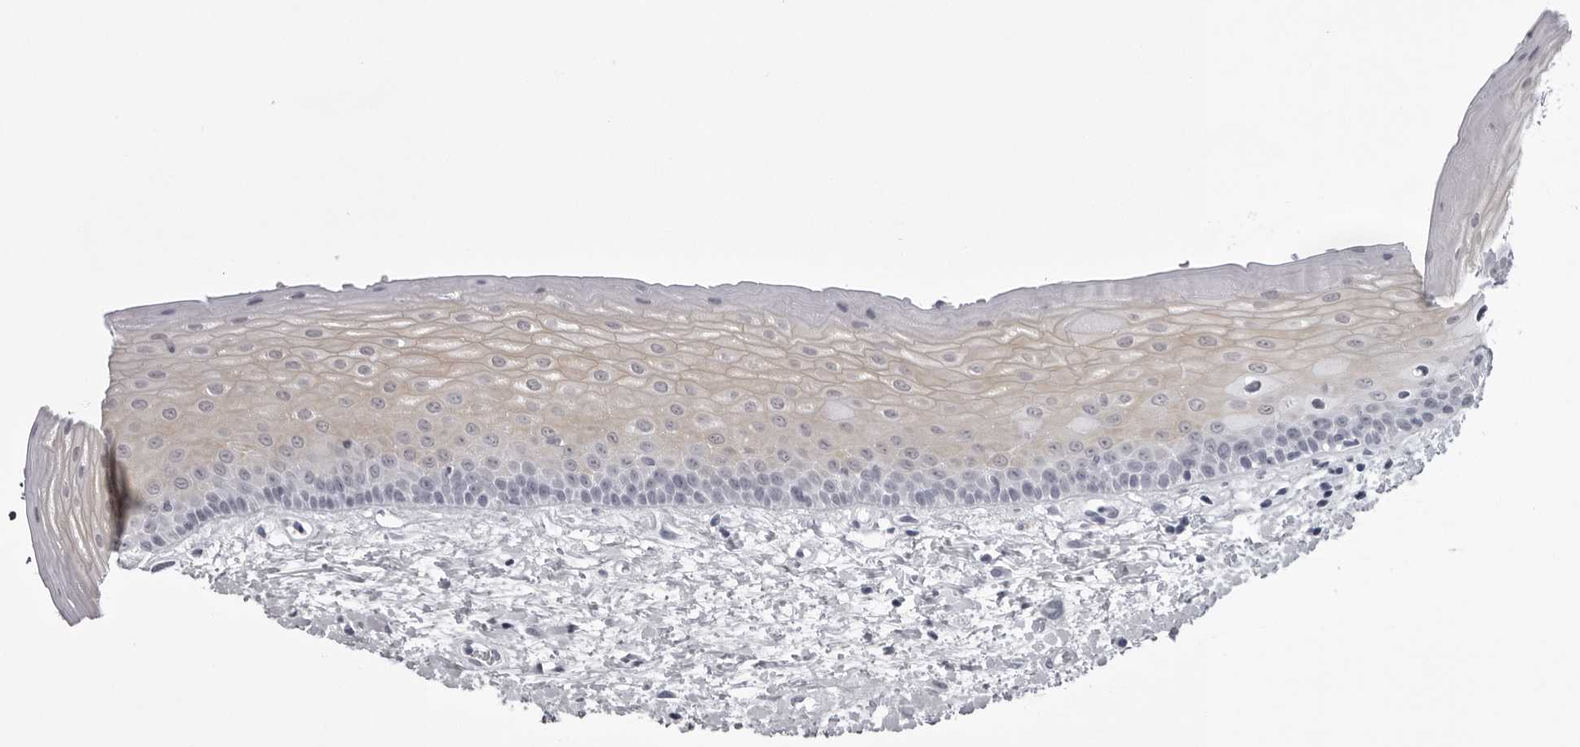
{"staining": {"intensity": "weak", "quantity": "<25%", "location": "cytoplasmic/membranous"}, "tissue": "oral mucosa", "cell_type": "Squamous epithelial cells", "image_type": "normal", "snomed": [{"axis": "morphology", "description": "Normal tissue, NOS"}, {"axis": "topography", "description": "Oral tissue"}], "caption": "Oral mucosa was stained to show a protein in brown. There is no significant positivity in squamous epithelial cells. The staining is performed using DAB brown chromogen with nuclei counter-stained in using hematoxylin.", "gene": "UROD", "patient": {"sex": "female", "age": 76}}